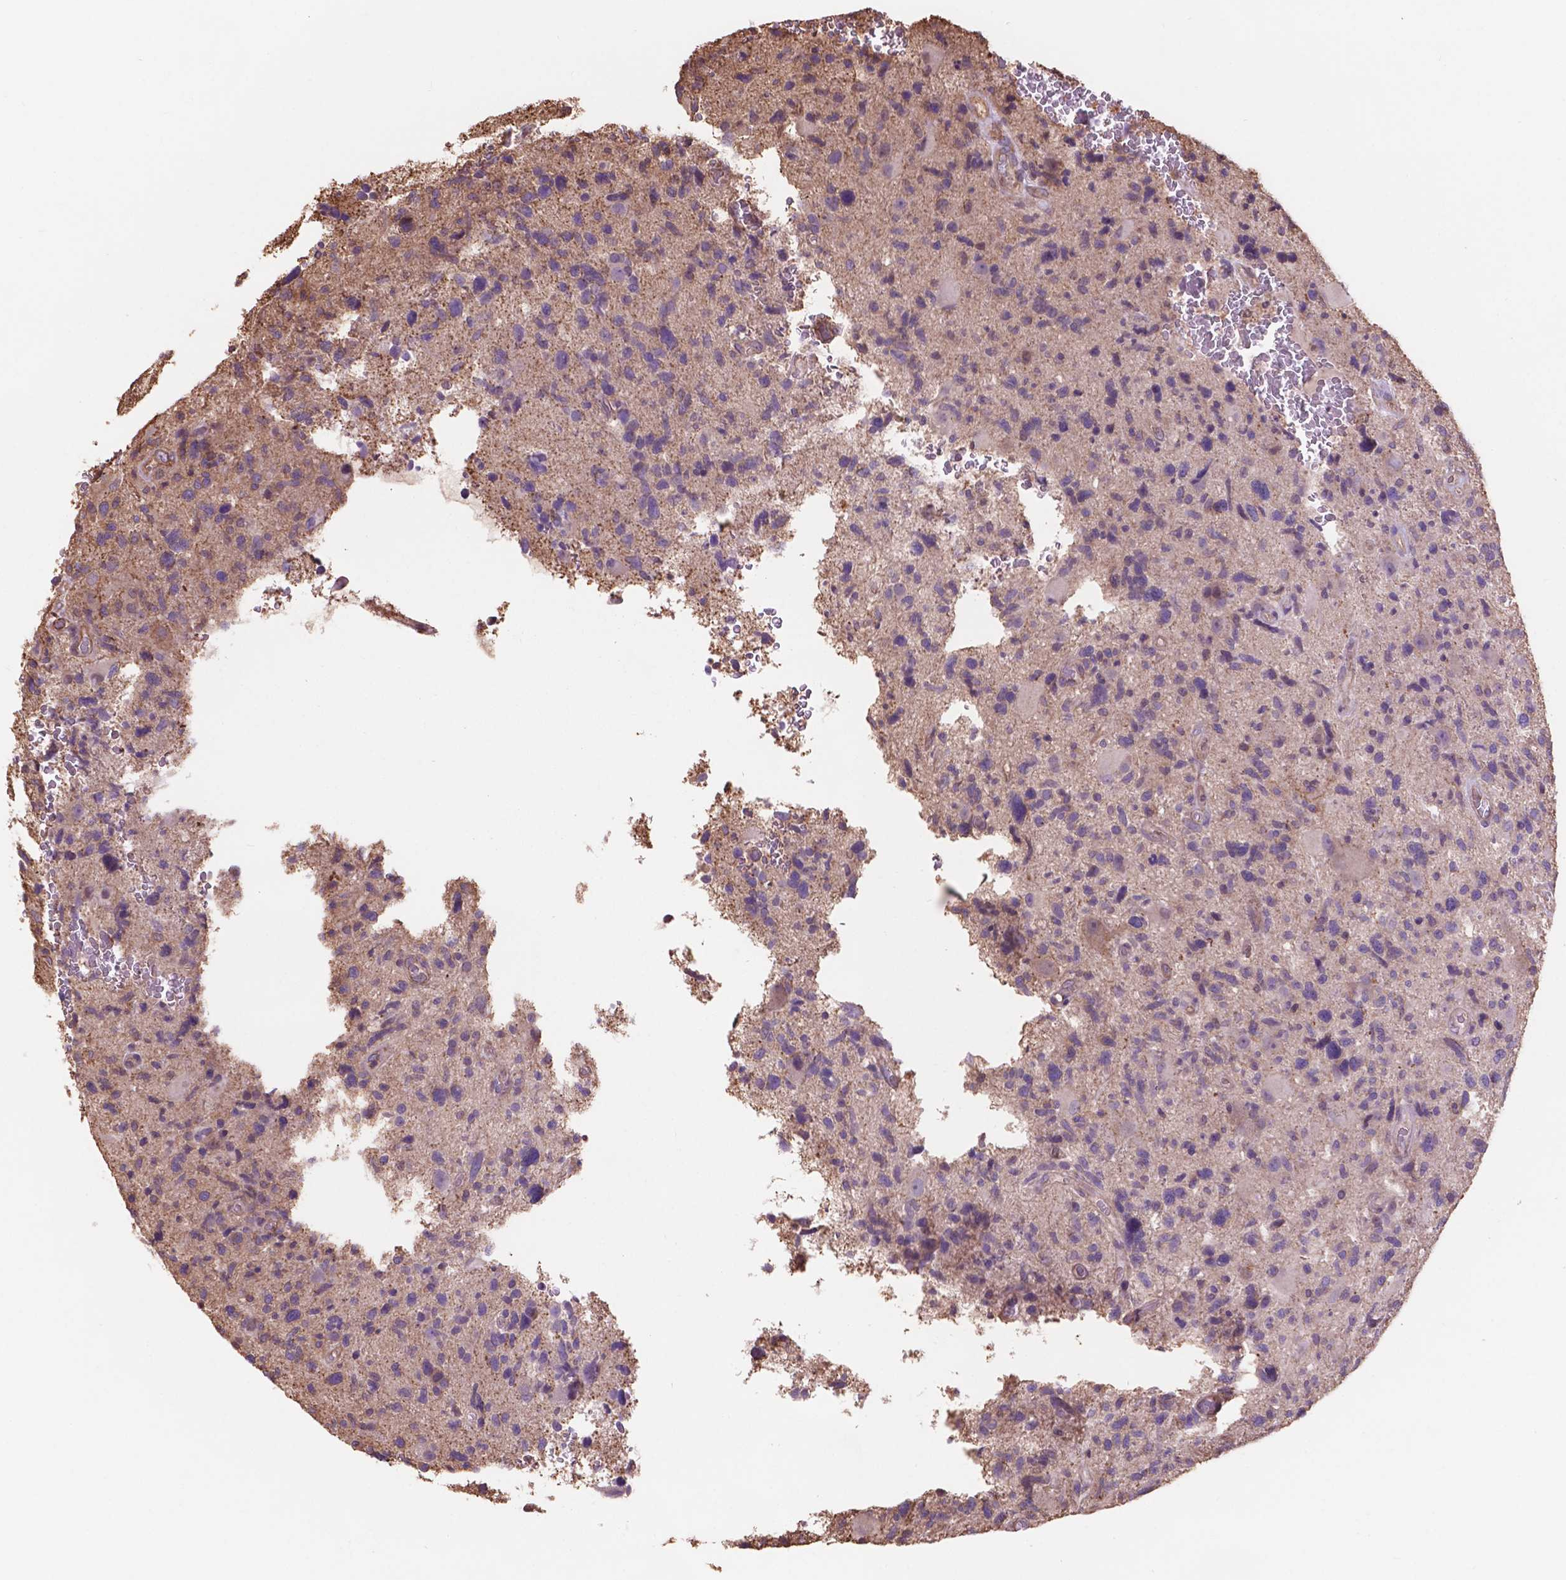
{"staining": {"intensity": "negative", "quantity": "none", "location": "none"}, "tissue": "glioma", "cell_type": "Tumor cells", "image_type": "cancer", "snomed": [{"axis": "morphology", "description": "Glioma, malignant, High grade"}, {"axis": "topography", "description": "Brain"}], "caption": "DAB immunohistochemical staining of glioma shows no significant expression in tumor cells.", "gene": "NIPA2", "patient": {"sex": "male", "age": 49}}